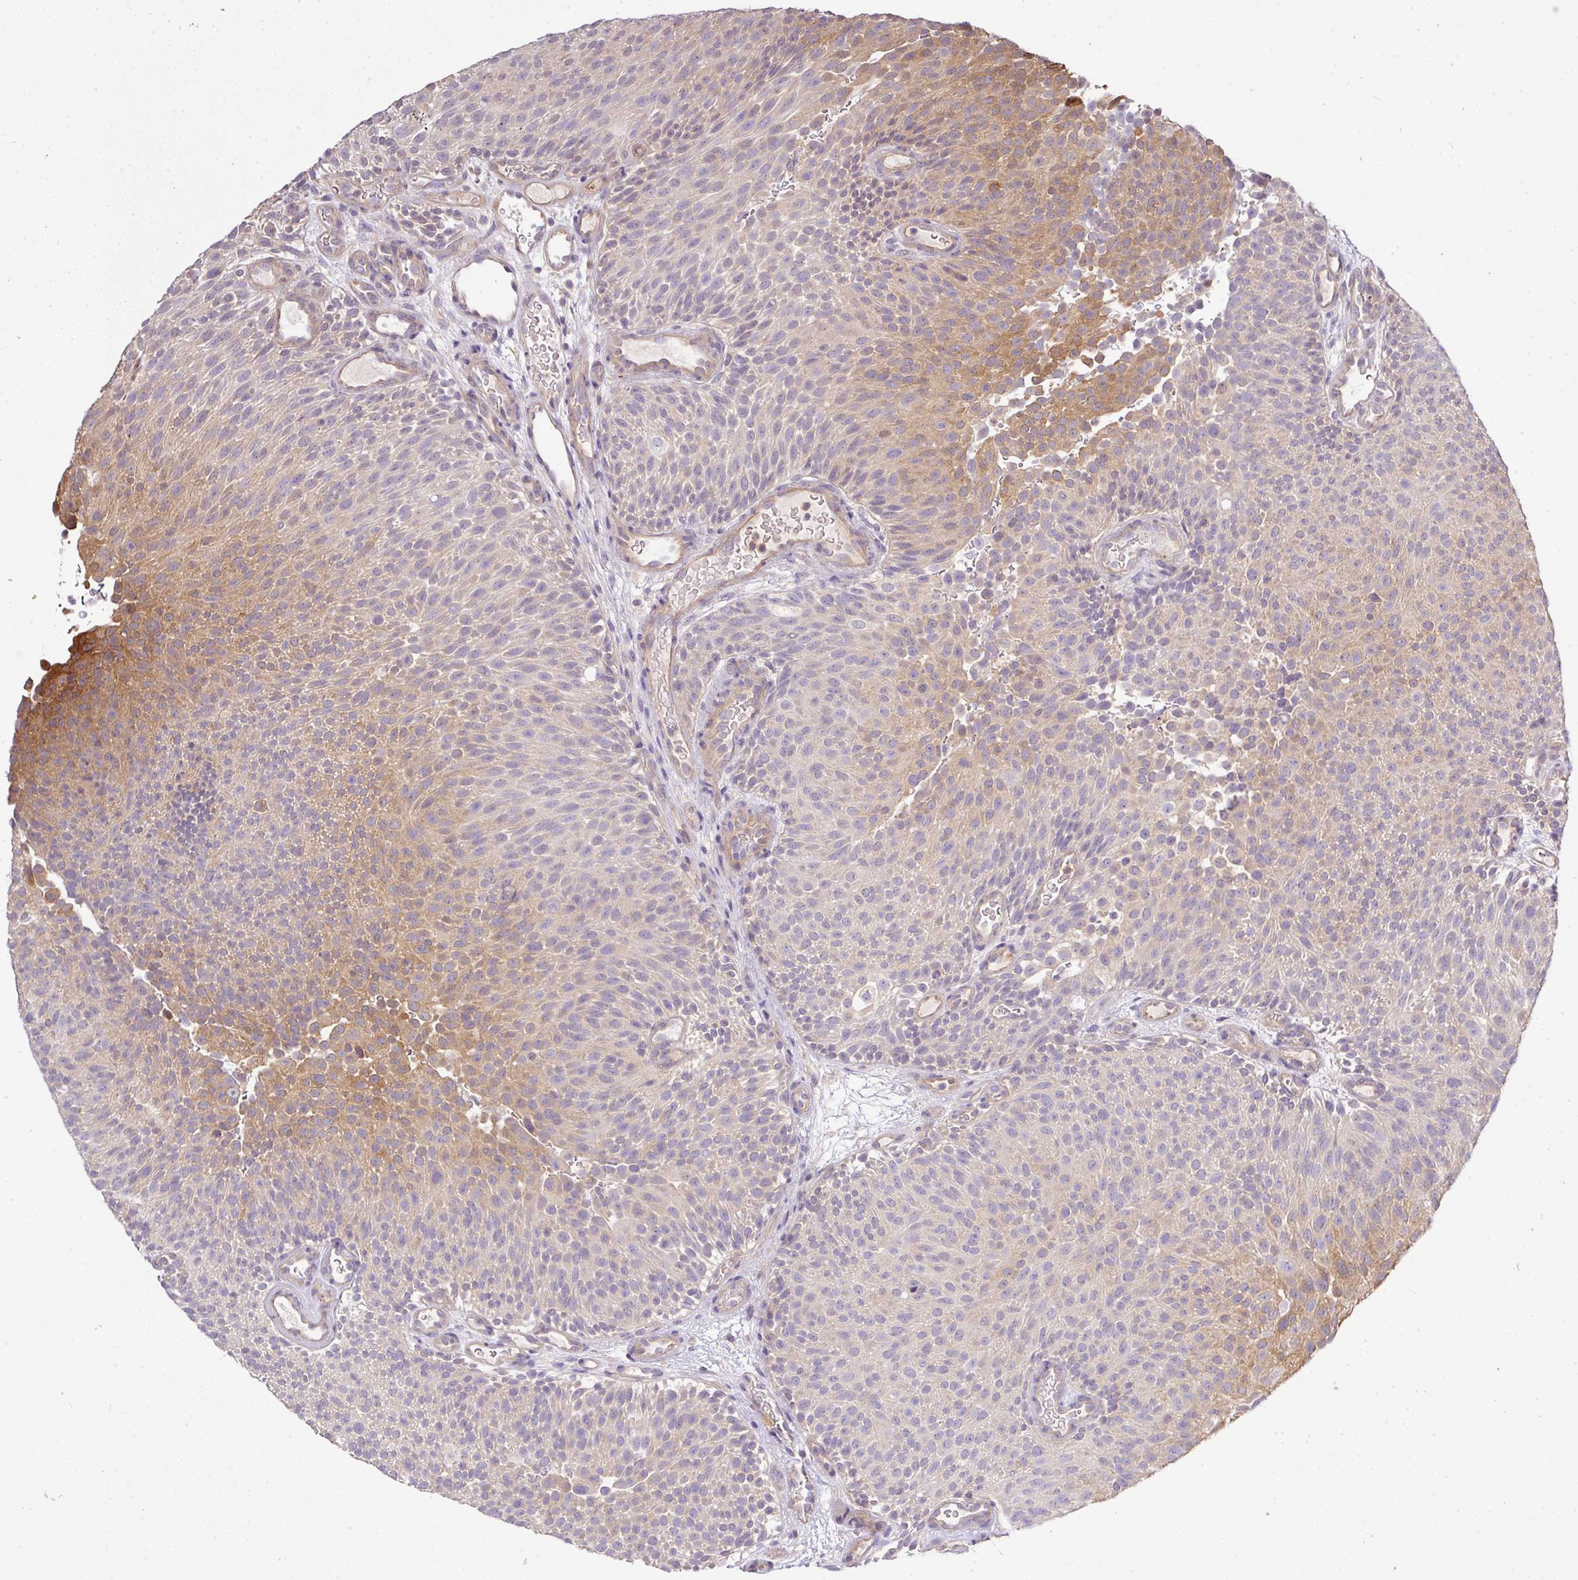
{"staining": {"intensity": "moderate", "quantity": "25%-75%", "location": "cytoplasmic/membranous"}, "tissue": "urothelial cancer", "cell_type": "Tumor cells", "image_type": "cancer", "snomed": [{"axis": "morphology", "description": "Urothelial carcinoma, Low grade"}, {"axis": "topography", "description": "Urinary bladder"}], "caption": "Immunohistochemistry (IHC) (DAB (3,3'-diaminobenzidine)) staining of human urothelial cancer demonstrates moderate cytoplasmic/membranous protein positivity in approximately 25%-75% of tumor cells. (Brightfield microscopy of DAB IHC at high magnification).", "gene": "TMEM107", "patient": {"sex": "male", "age": 78}}